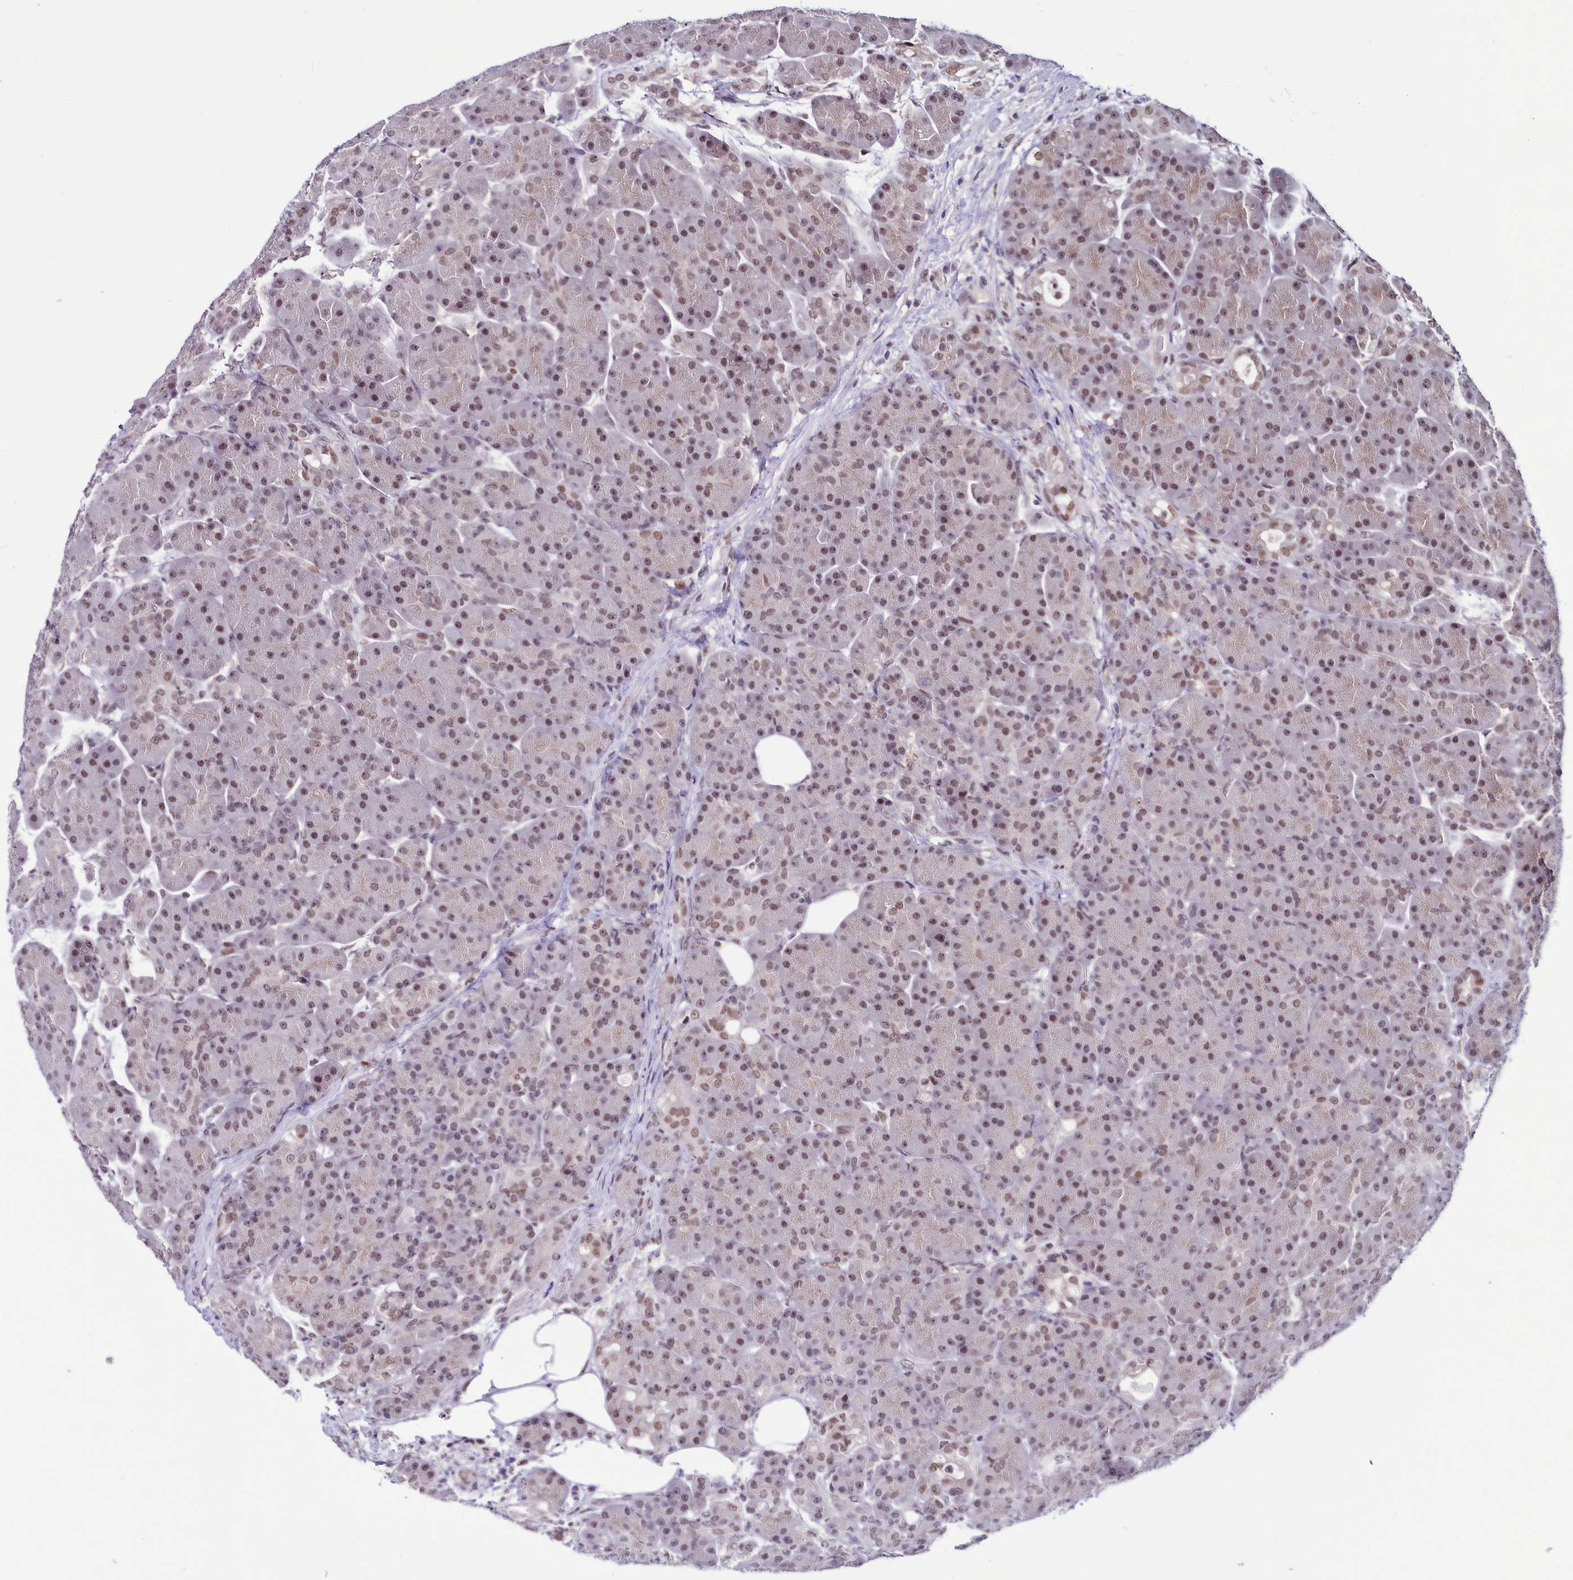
{"staining": {"intensity": "weak", "quantity": "25%-75%", "location": "nuclear"}, "tissue": "pancreas", "cell_type": "Exocrine glandular cells", "image_type": "normal", "snomed": [{"axis": "morphology", "description": "Normal tissue, NOS"}, {"axis": "topography", "description": "Pancreas"}], "caption": "Brown immunohistochemical staining in normal human pancreas shows weak nuclear positivity in about 25%-75% of exocrine glandular cells.", "gene": "SCAF11", "patient": {"sex": "male", "age": 63}}